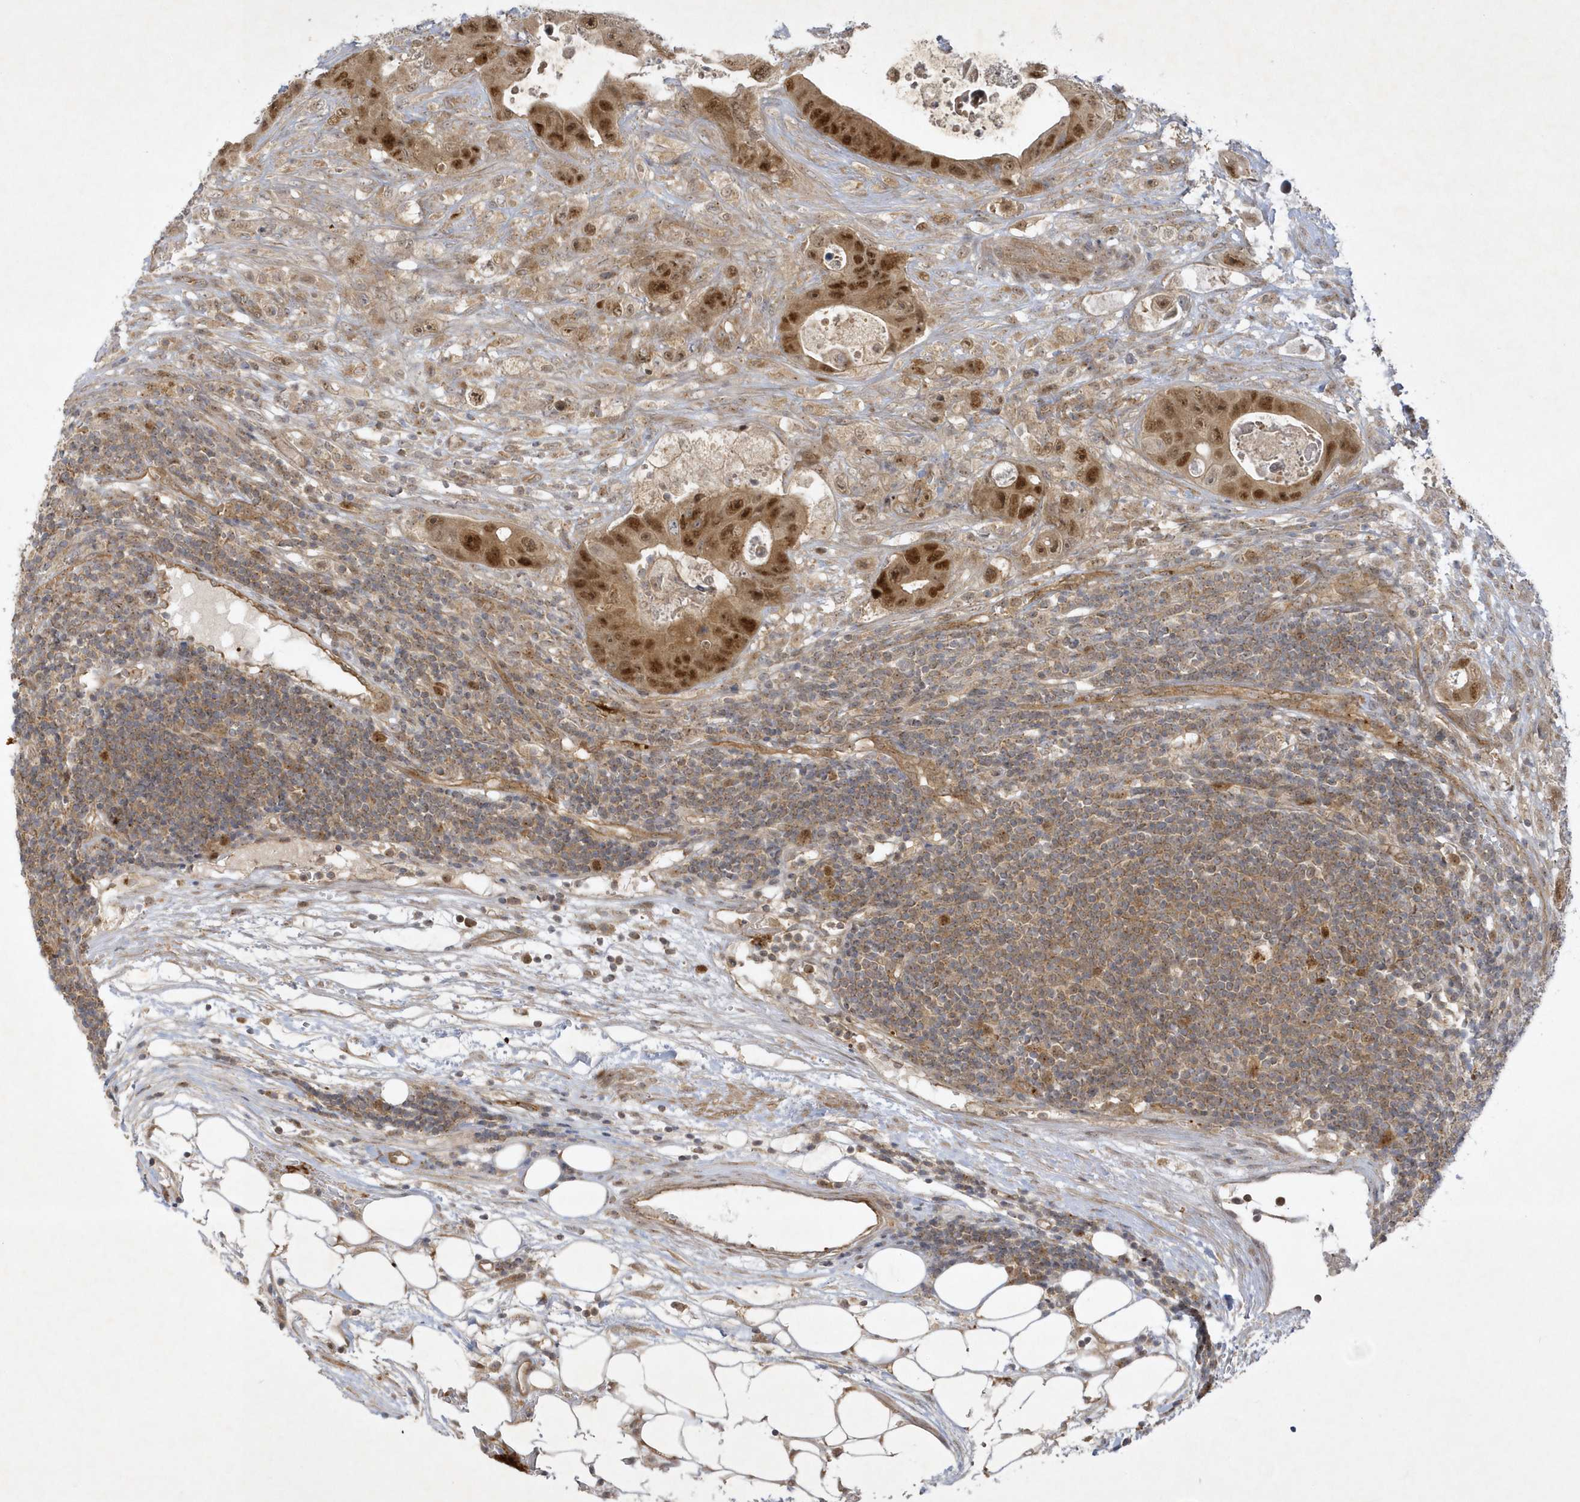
{"staining": {"intensity": "moderate", "quantity": ">75%", "location": "cytoplasmic/membranous,nuclear"}, "tissue": "colorectal cancer", "cell_type": "Tumor cells", "image_type": "cancer", "snomed": [{"axis": "morphology", "description": "Adenocarcinoma, NOS"}, {"axis": "topography", "description": "Colon"}], "caption": "IHC micrograph of neoplastic tissue: colorectal cancer (adenocarcinoma) stained using IHC displays medium levels of moderate protein expression localized specifically in the cytoplasmic/membranous and nuclear of tumor cells, appearing as a cytoplasmic/membranous and nuclear brown color.", "gene": "NAF1", "patient": {"sex": "female", "age": 46}}